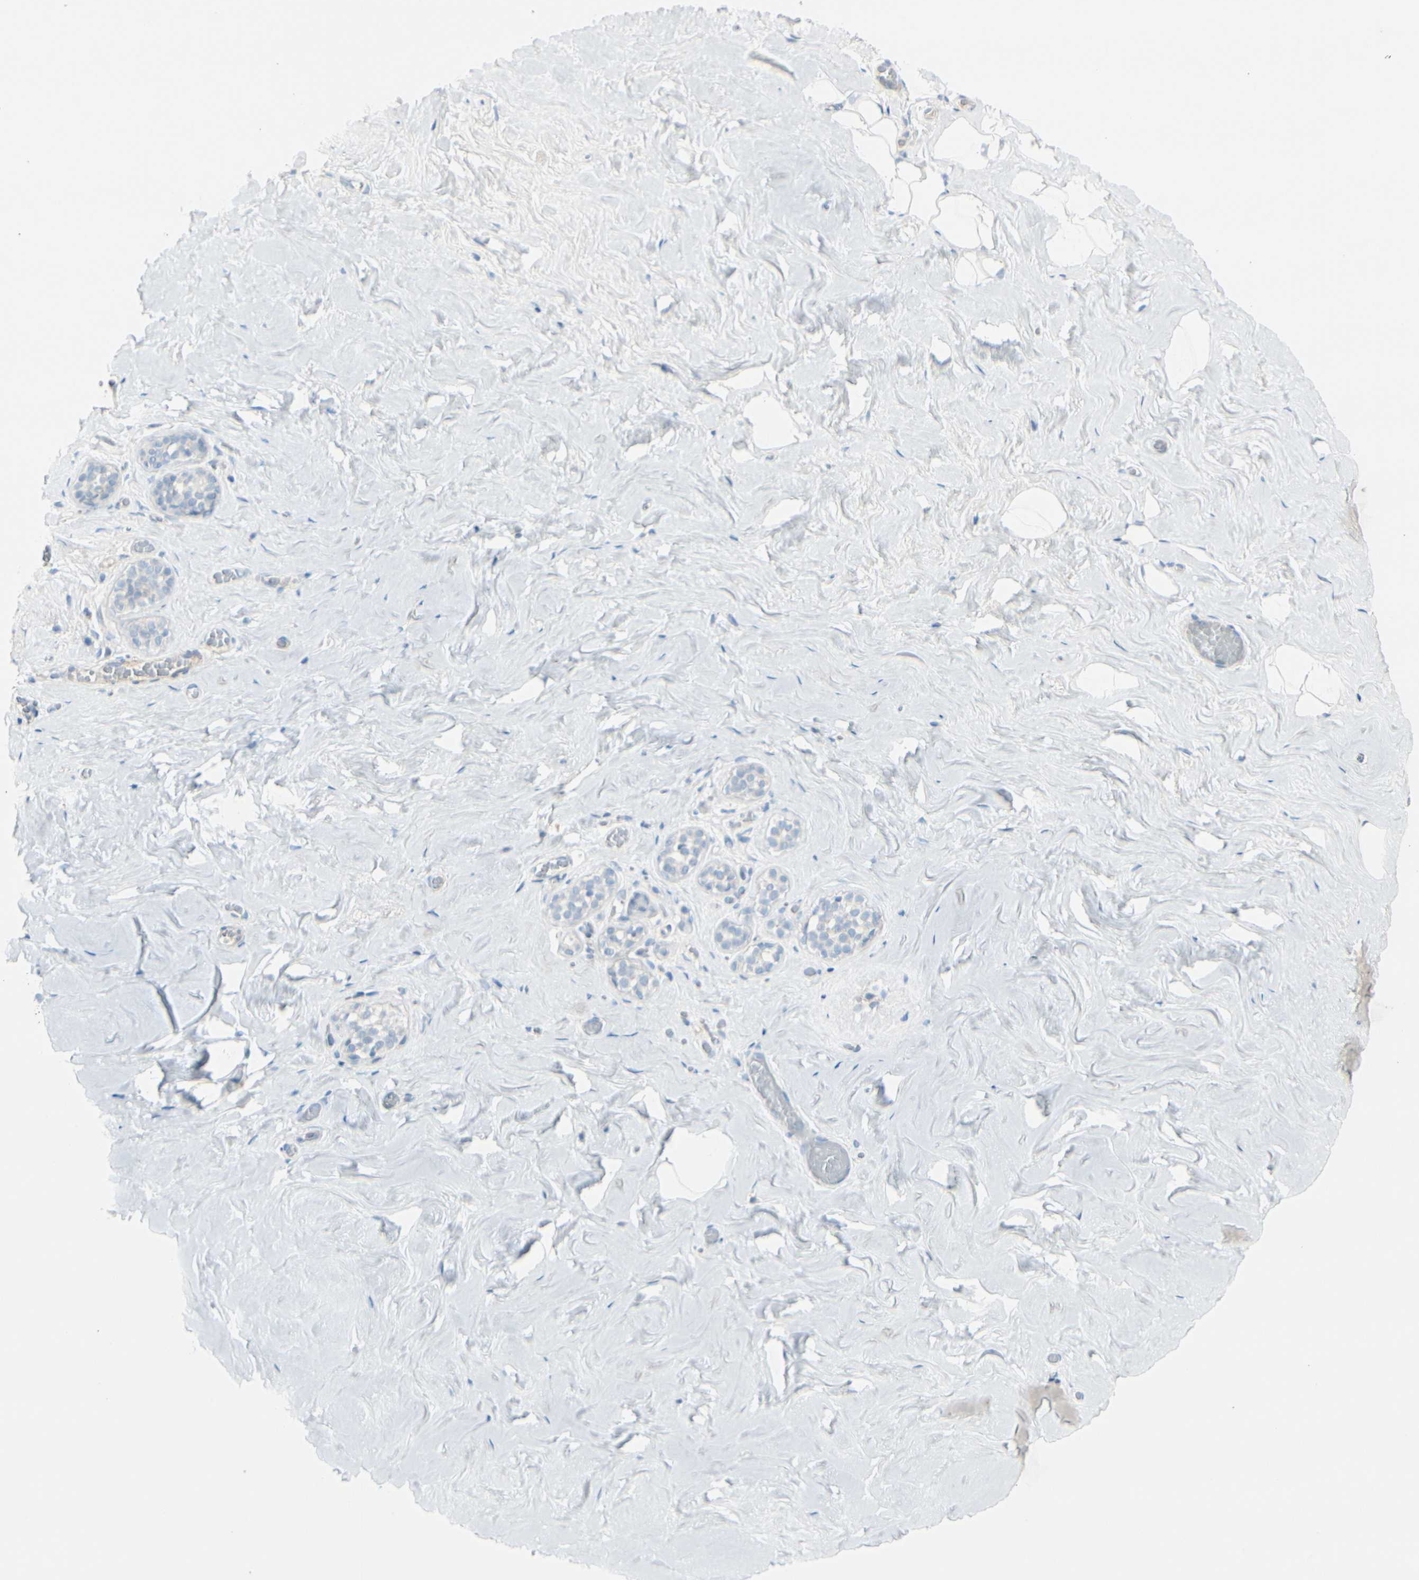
{"staining": {"intensity": "negative", "quantity": "none", "location": "none"}, "tissue": "breast", "cell_type": "Adipocytes", "image_type": "normal", "snomed": [{"axis": "morphology", "description": "Normal tissue, NOS"}, {"axis": "topography", "description": "Breast"}], "caption": "Adipocytes show no significant positivity in unremarkable breast. (Brightfield microscopy of DAB immunohistochemistry (IHC) at high magnification).", "gene": "CACNA2D1", "patient": {"sex": "female", "age": 75}}